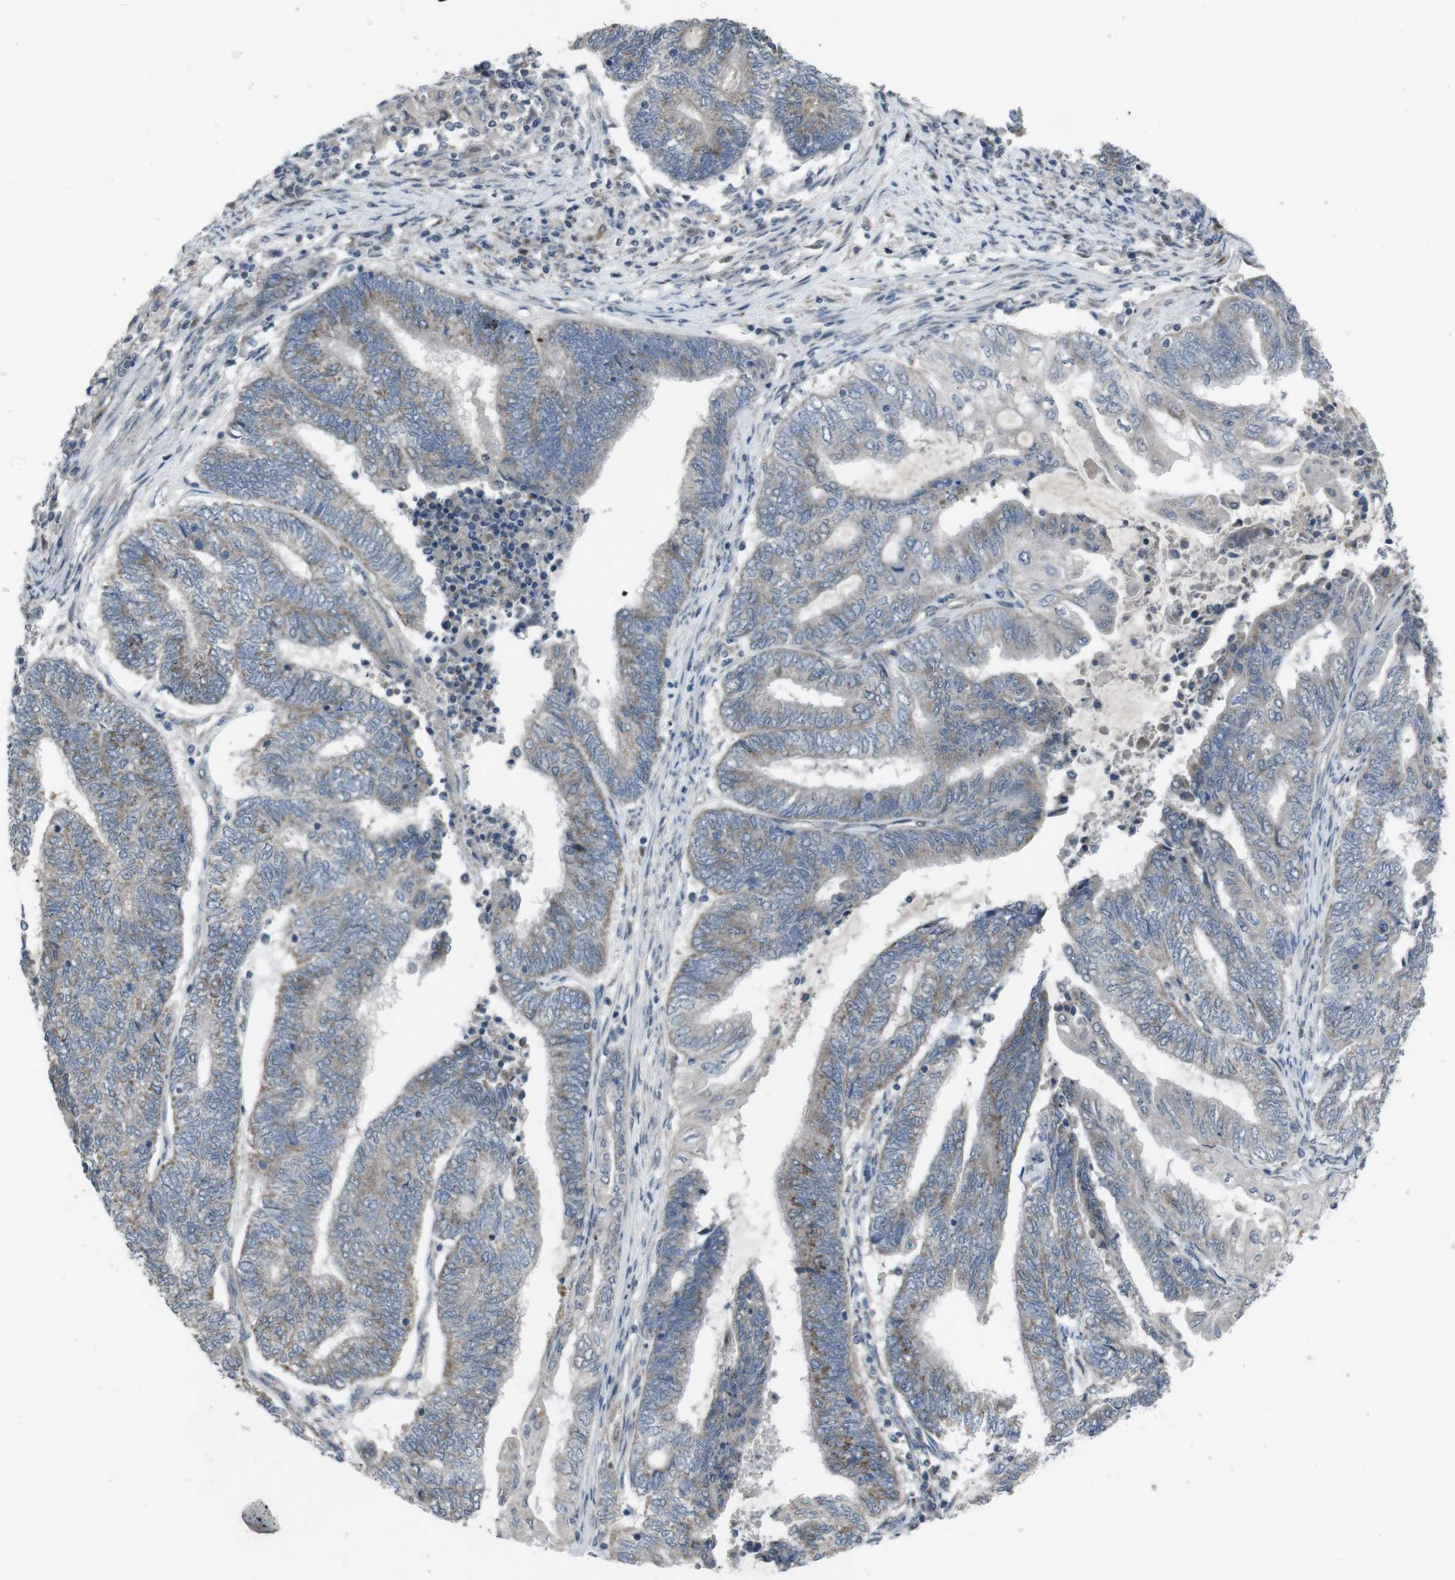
{"staining": {"intensity": "moderate", "quantity": ">75%", "location": "cytoplasmic/membranous"}, "tissue": "endometrial cancer", "cell_type": "Tumor cells", "image_type": "cancer", "snomed": [{"axis": "morphology", "description": "Adenocarcinoma, NOS"}, {"axis": "topography", "description": "Uterus"}, {"axis": "topography", "description": "Endometrium"}], "caption": "Immunohistochemistry image of human endometrial adenocarcinoma stained for a protein (brown), which demonstrates medium levels of moderate cytoplasmic/membranous positivity in approximately >75% of tumor cells.", "gene": "EFNA5", "patient": {"sex": "female", "age": 70}}